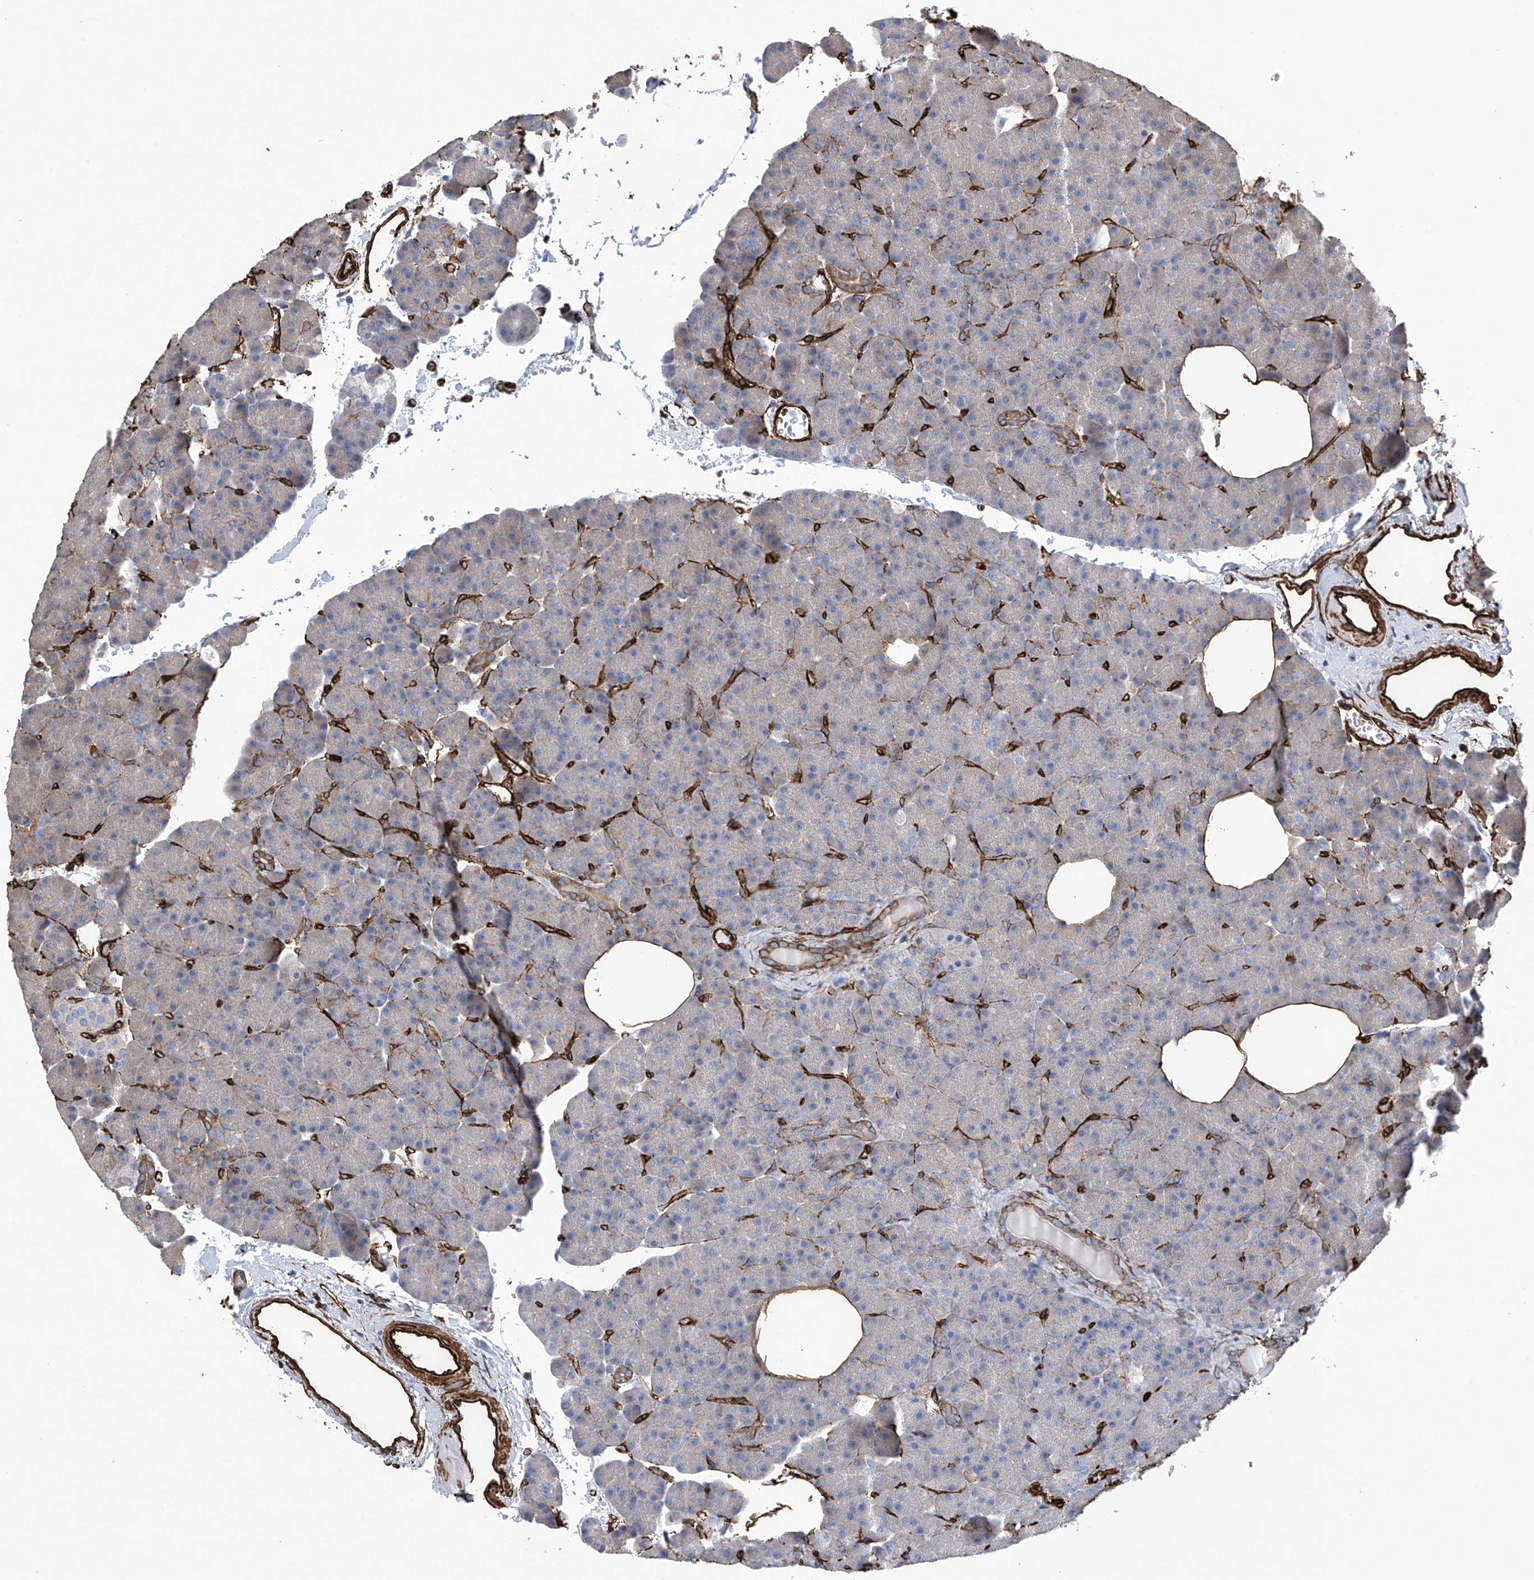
{"staining": {"intensity": "moderate", "quantity": "<25%", "location": "cytoplasmic/membranous"}, "tissue": "pancreas", "cell_type": "Exocrine glandular cells", "image_type": "normal", "snomed": [{"axis": "morphology", "description": "Normal tissue, NOS"}, {"axis": "morphology", "description": "Carcinoid, malignant, NOS"}, {"axis": "topography", "description": "Pancreas"}], "caption": "Protein staining reveals moderate cytoplasmic/membranous staining in approximately <25% of exocrine glandular cells in benign pancreas.", "gene": "UBTD1", "patient": {"sex": "female", "age": 35}}